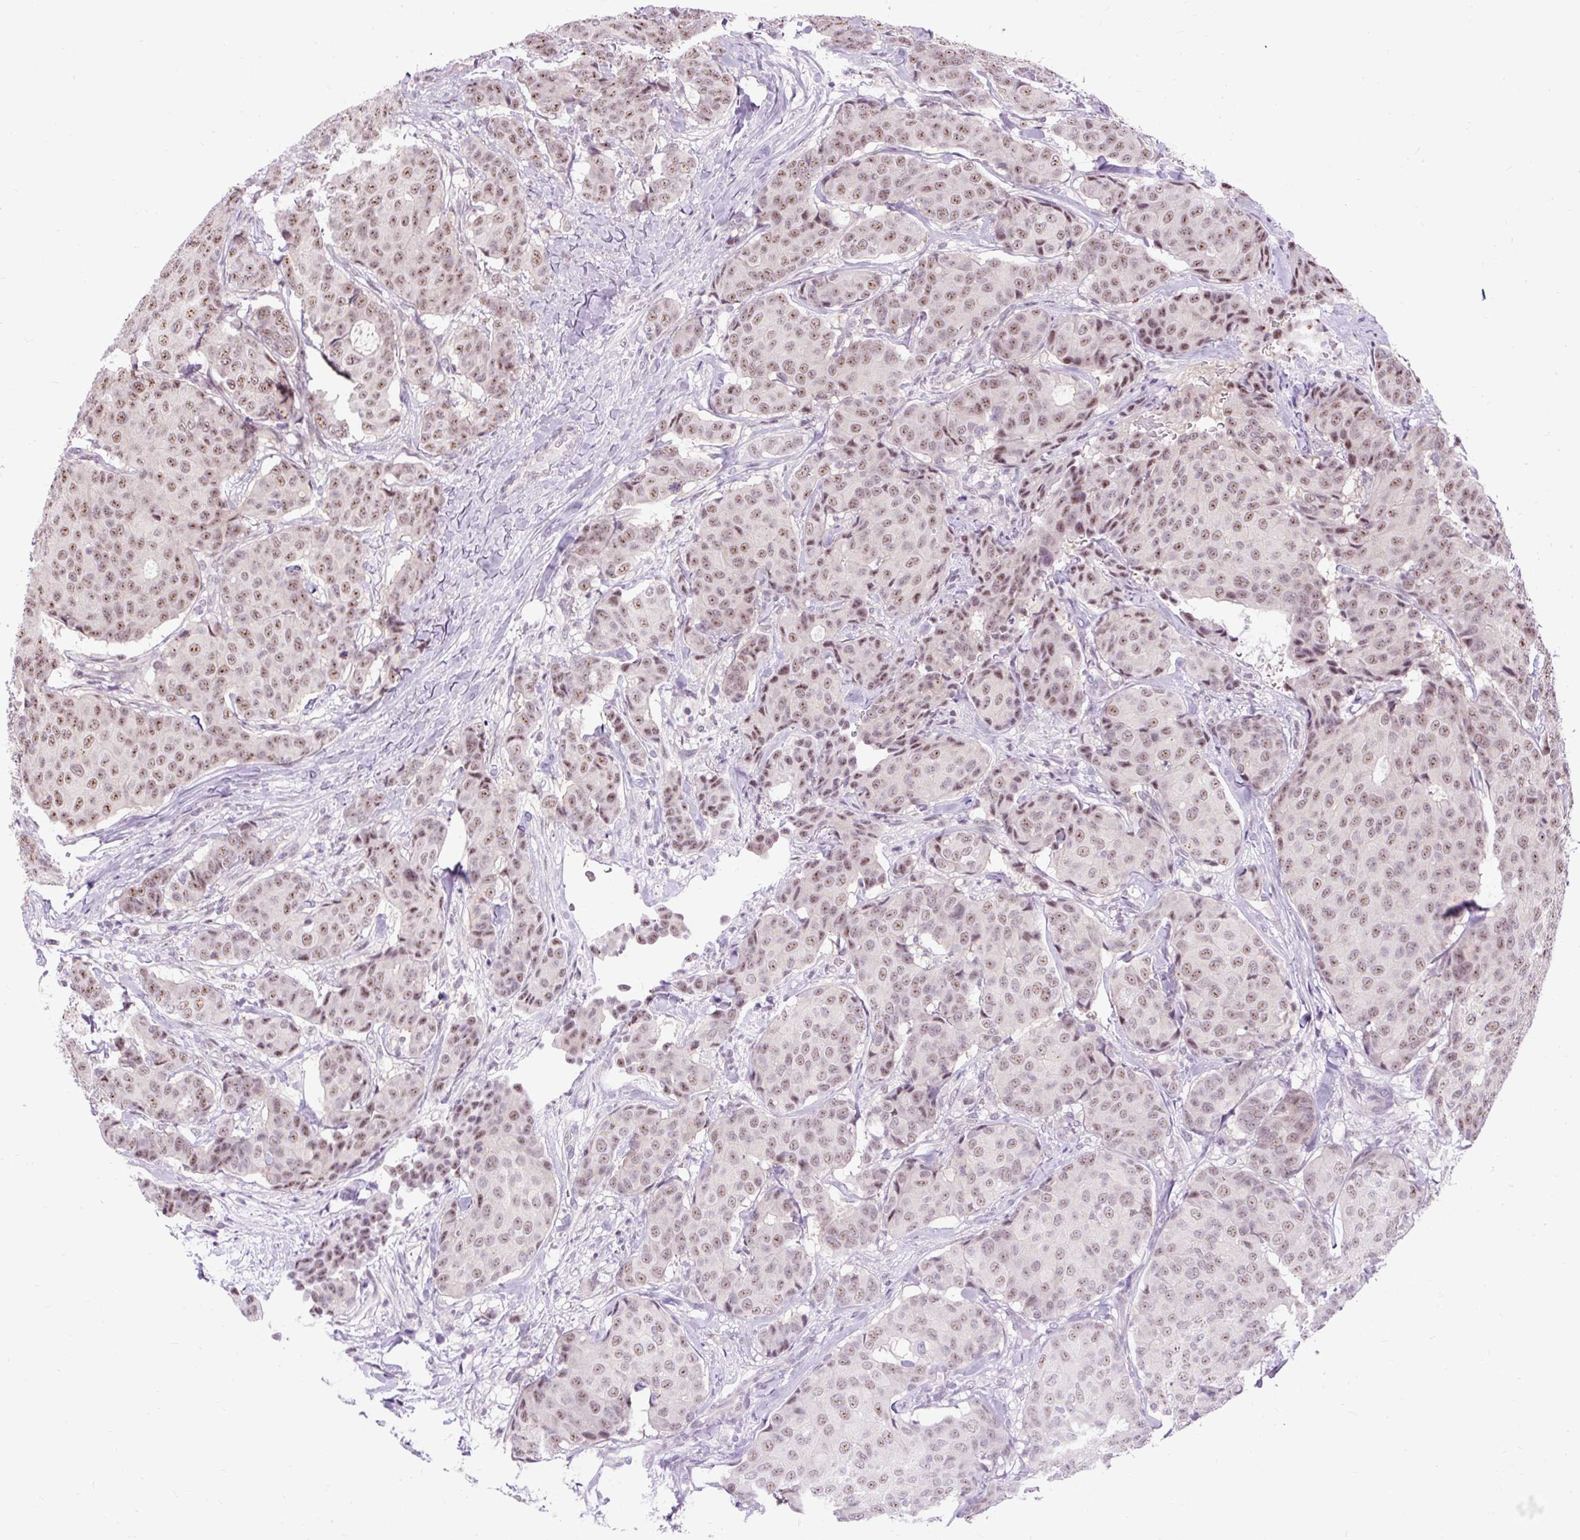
{"staining": {"intensity": "moderate", "quantity": "25%-75%", "location": "nuclear"}, "tissue": "breast cancer", "cell_type": "Tumor cells", "image_type": "cancer", "snomed": [{"axis": "morphology", "description": "Duct carcinoma"}, {"axis": "topography", "description": "Breast"}], "caption": "This image reveals breast cancer stained with immunohistochemistry (IHC) to label a protein in brown. The nuclear of tumor cells show moderate positivity for the protein. Nuclei are counter-stained blue.", "gene": "SMC5", "patient": {"sex": "female", "age": 75}}